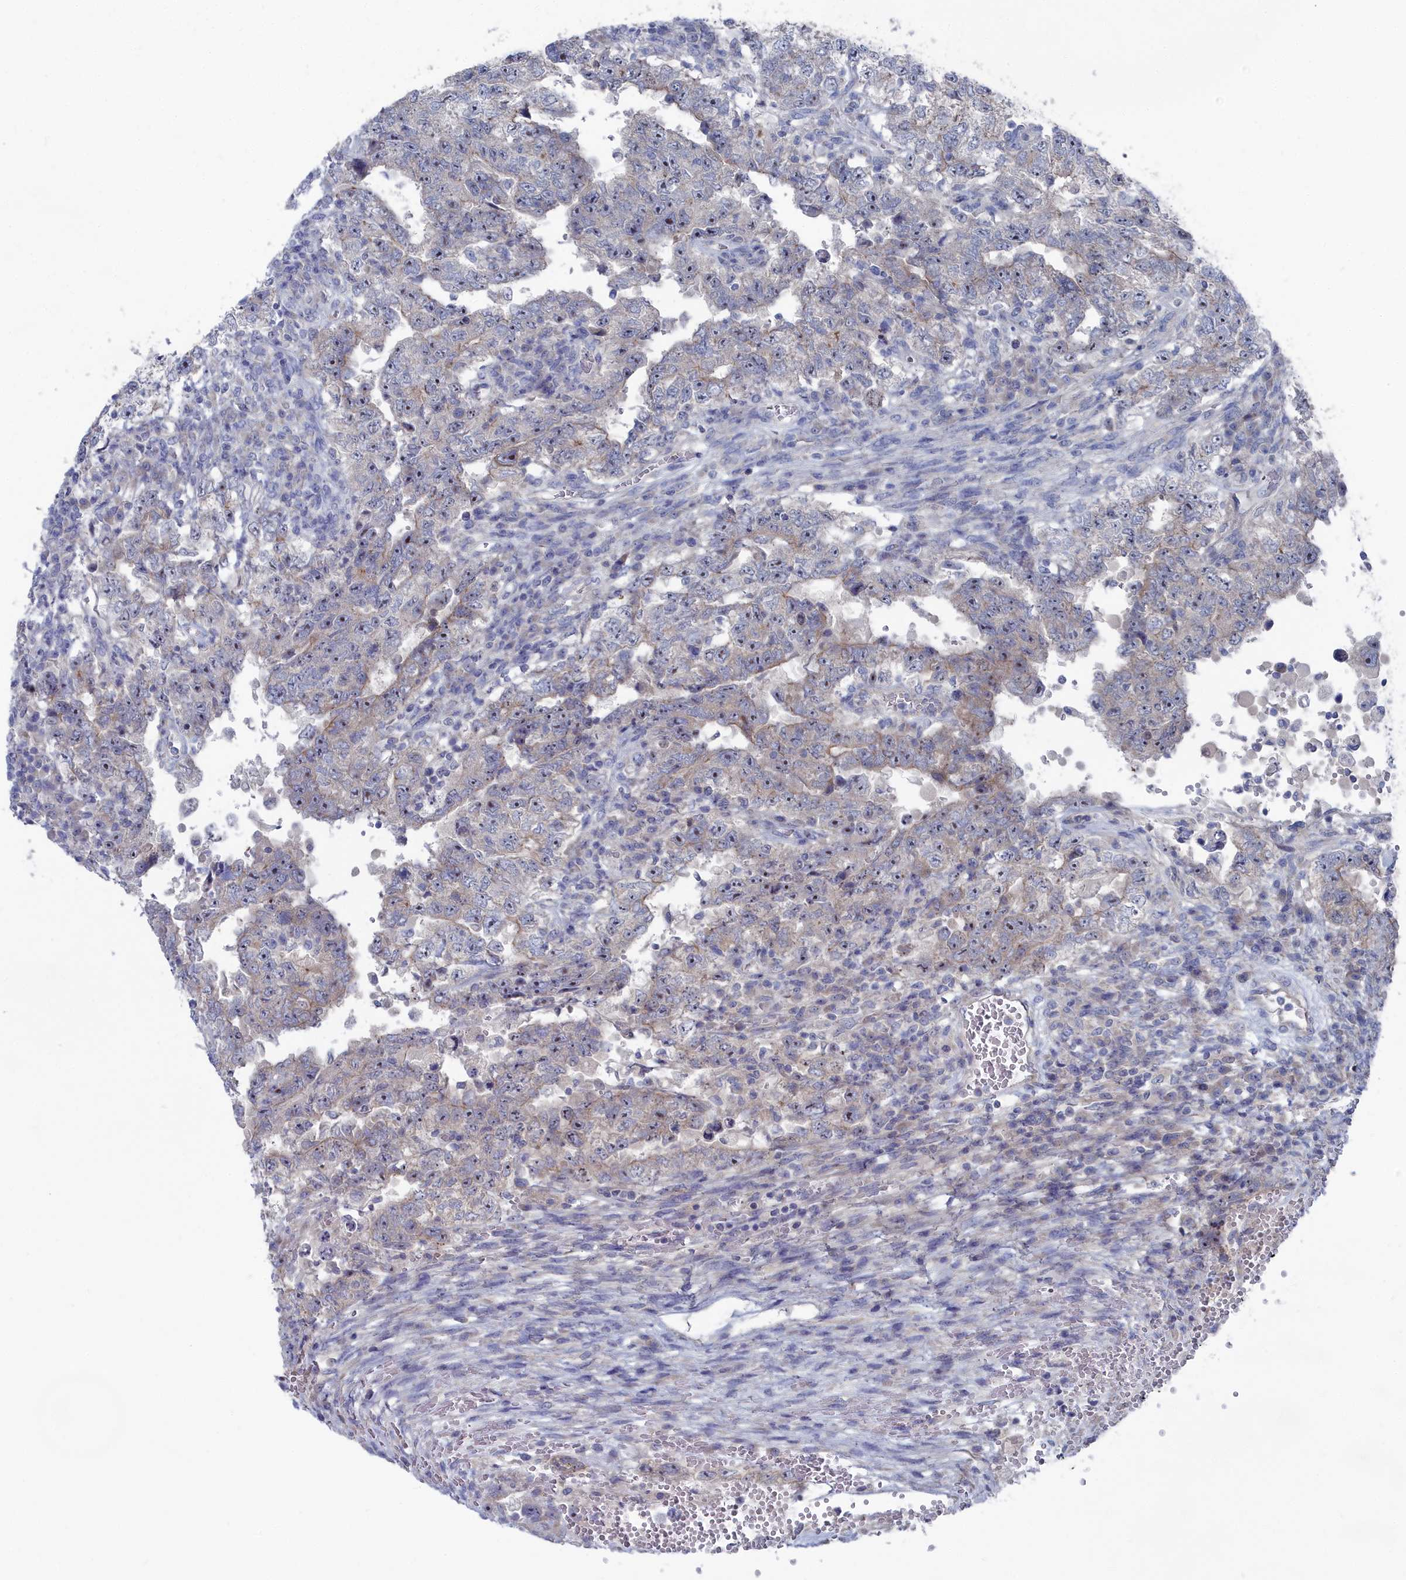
{"staining": {"intensity": "weak", "quantity": "<25%", "location": "cytoplasmic/membranous"}, "tissue": "testis cancer", "cell_type": "Tumor cells", "image_type": "cancer", "snomed": [{"axis": "morphology", "description": "Carcinoma, Embryonal, NOS"}, {"axis": "topography", "description": "Testis"}], "caption": "High power microscopy micrograph of an immunohistochemistry (IHC) photomicrograph of testis cancer (embryonal carcinoma), revealing no significant staining in tumor cells.", "gene": "CCDC149", "patient": {"sex": "male", "age": 26}}